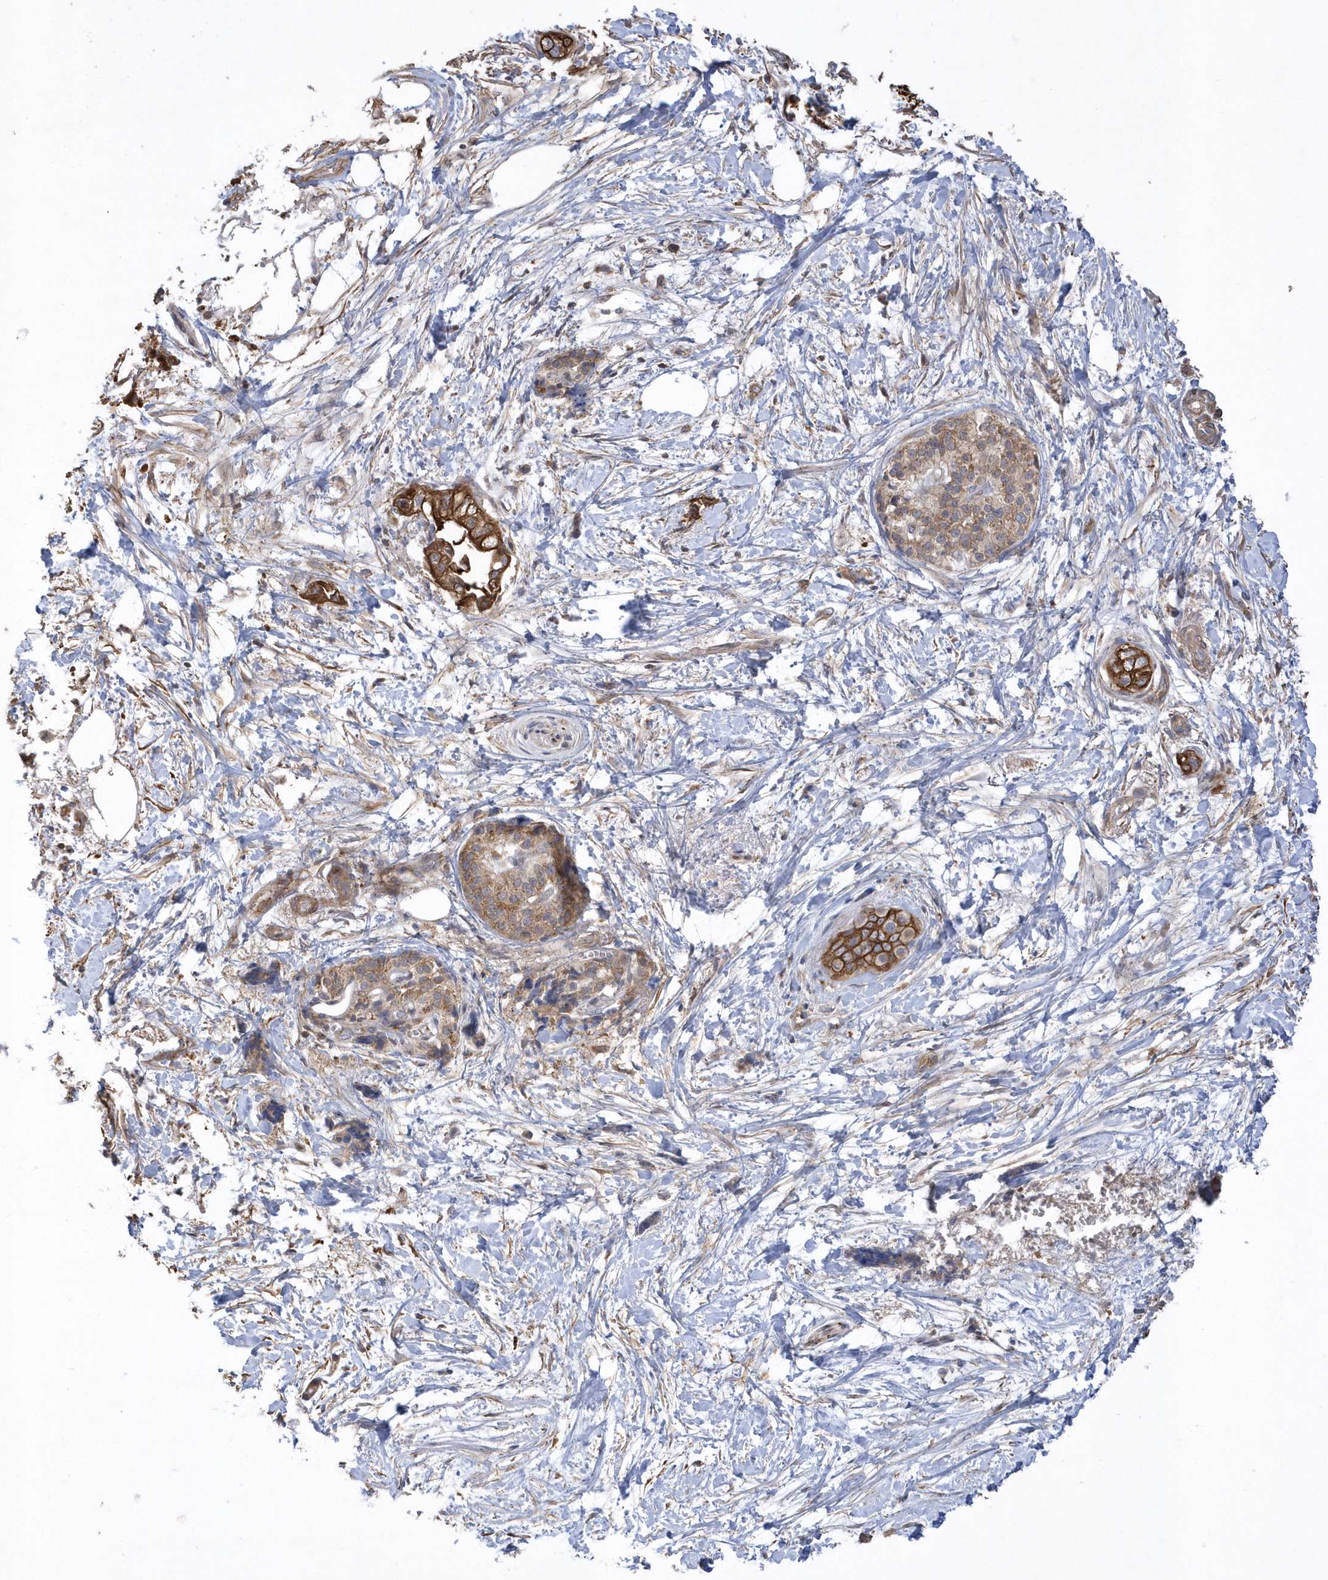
{"staining": {"intensity": "strong", "quantity": ">75%", "location": "cytoplasmic/membranous"}, "tissue": "pancreatic cancer", "cell_type": "Tumor cells", "image_type": "cancer", "snomed": [{"axis": "morphology", "description": "Adenocarcinoma, NOS"}, {"axis": "topography", "description": "Pancreas"}], "caption": "IHC (DAB) staining of pancreatic cancer displays strong cytoplasmic/membranous protein positivity in approximately >75% of tumor cells. The staining was performed using DAB (3,3'-diaminobenzidine), with brown indicating positive protein expression. Nuclei are stained blue with hematoxylin.", "gene": "SENP8", "patient": {"sex": "male", "age": 68}}